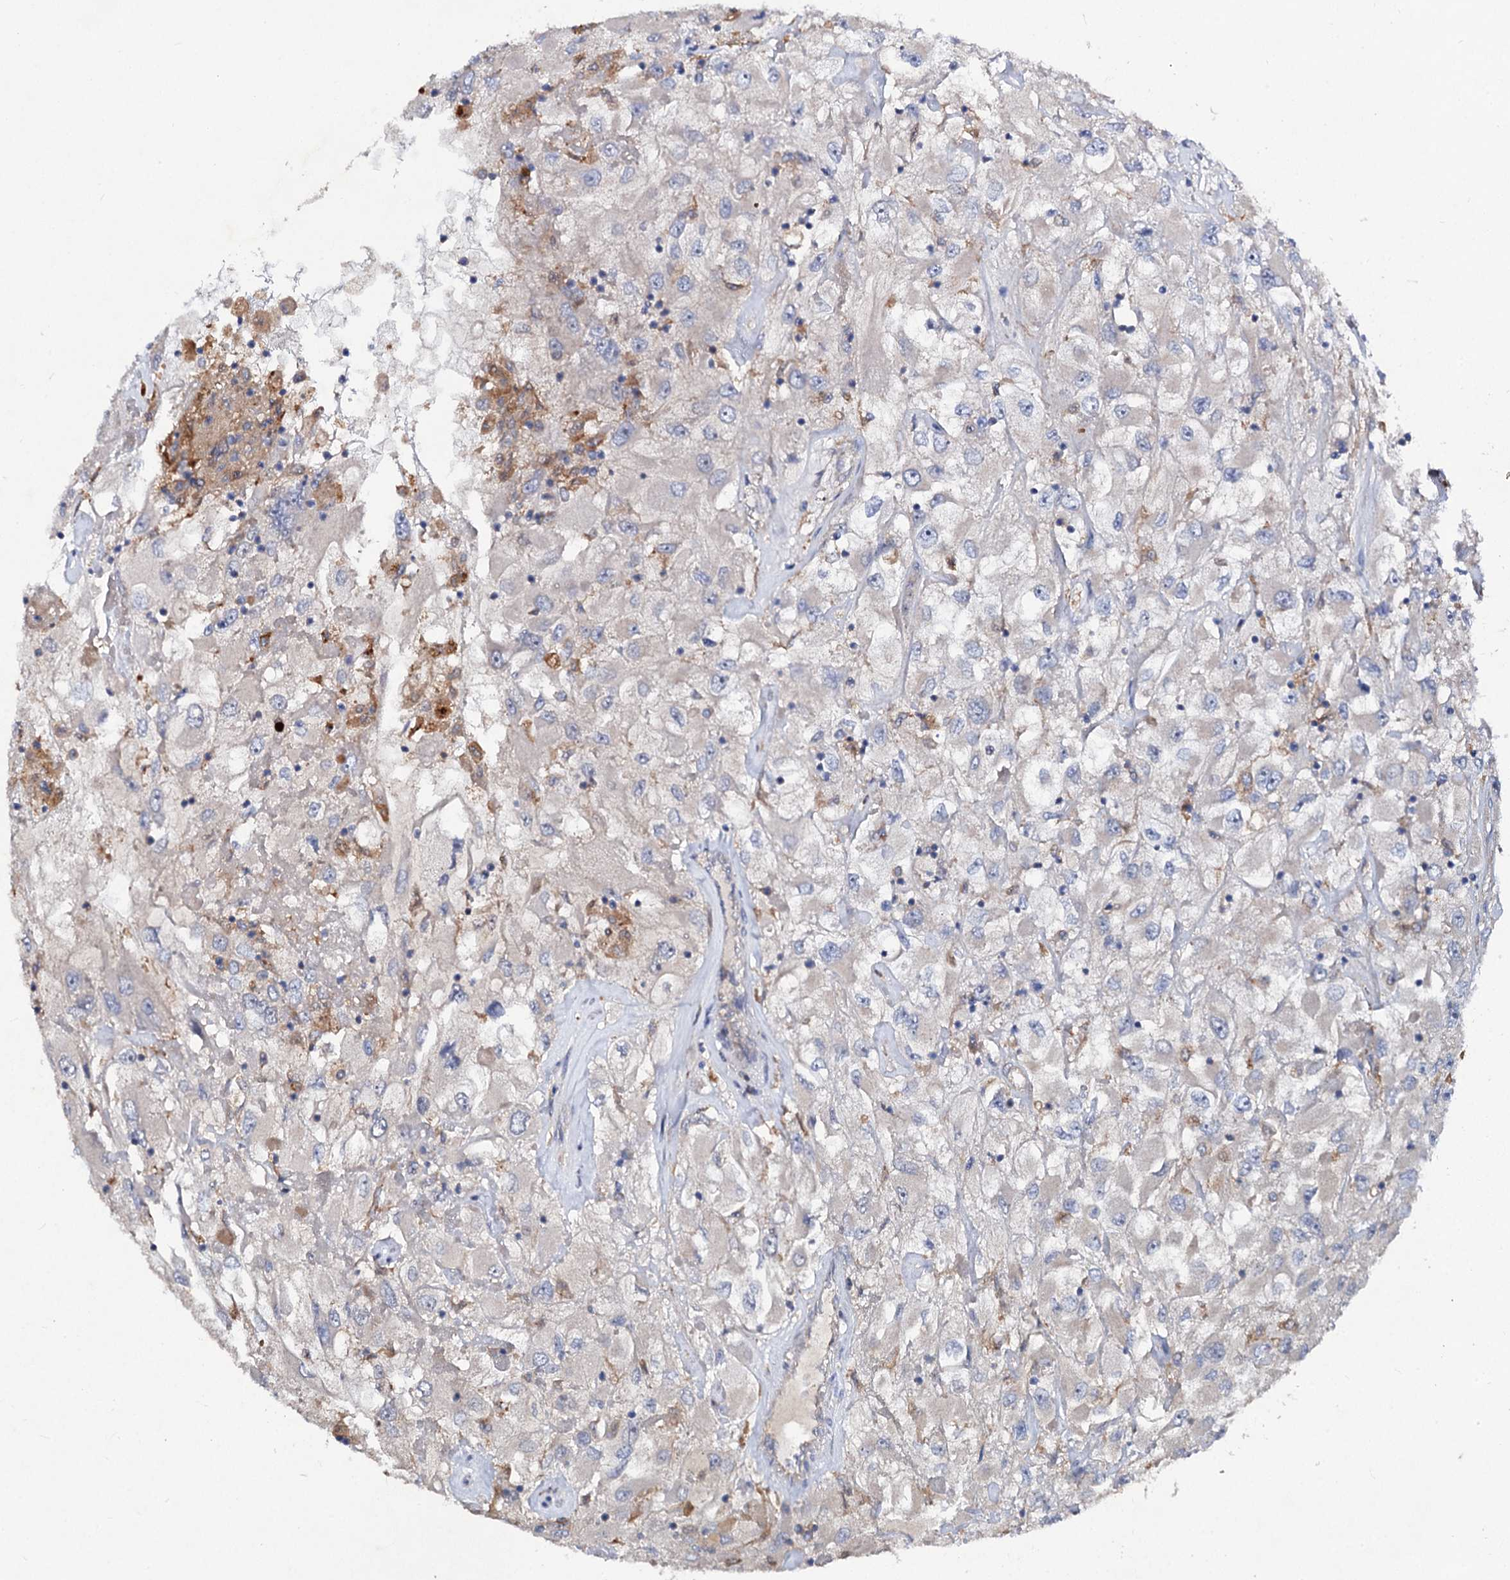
{"staining": {"intensity": "negative", "quantity": "none", "location": "none"}, "tissue": "renal cancer", "cell_type": "Tumor cells", "image_type": "cancer", "snomed": [{"axis": "morphology", "description": "Adenocarcinoma, NOS"}, {"axis": "topography", "description": "Kidney"}], "caption": "This micrograph is of renal cancer (adenocarcinoma) stained with immunohistochemistry to label a protein in brown with the nuclei are counter-stained blue. There is no staining in tumor cells. (DAB (3,3'-diaminobenzidine) immunohistochemistry (IHC), high magnification).", "gene": "VPS29", "patient": {"sex": "female", "age": 52}}